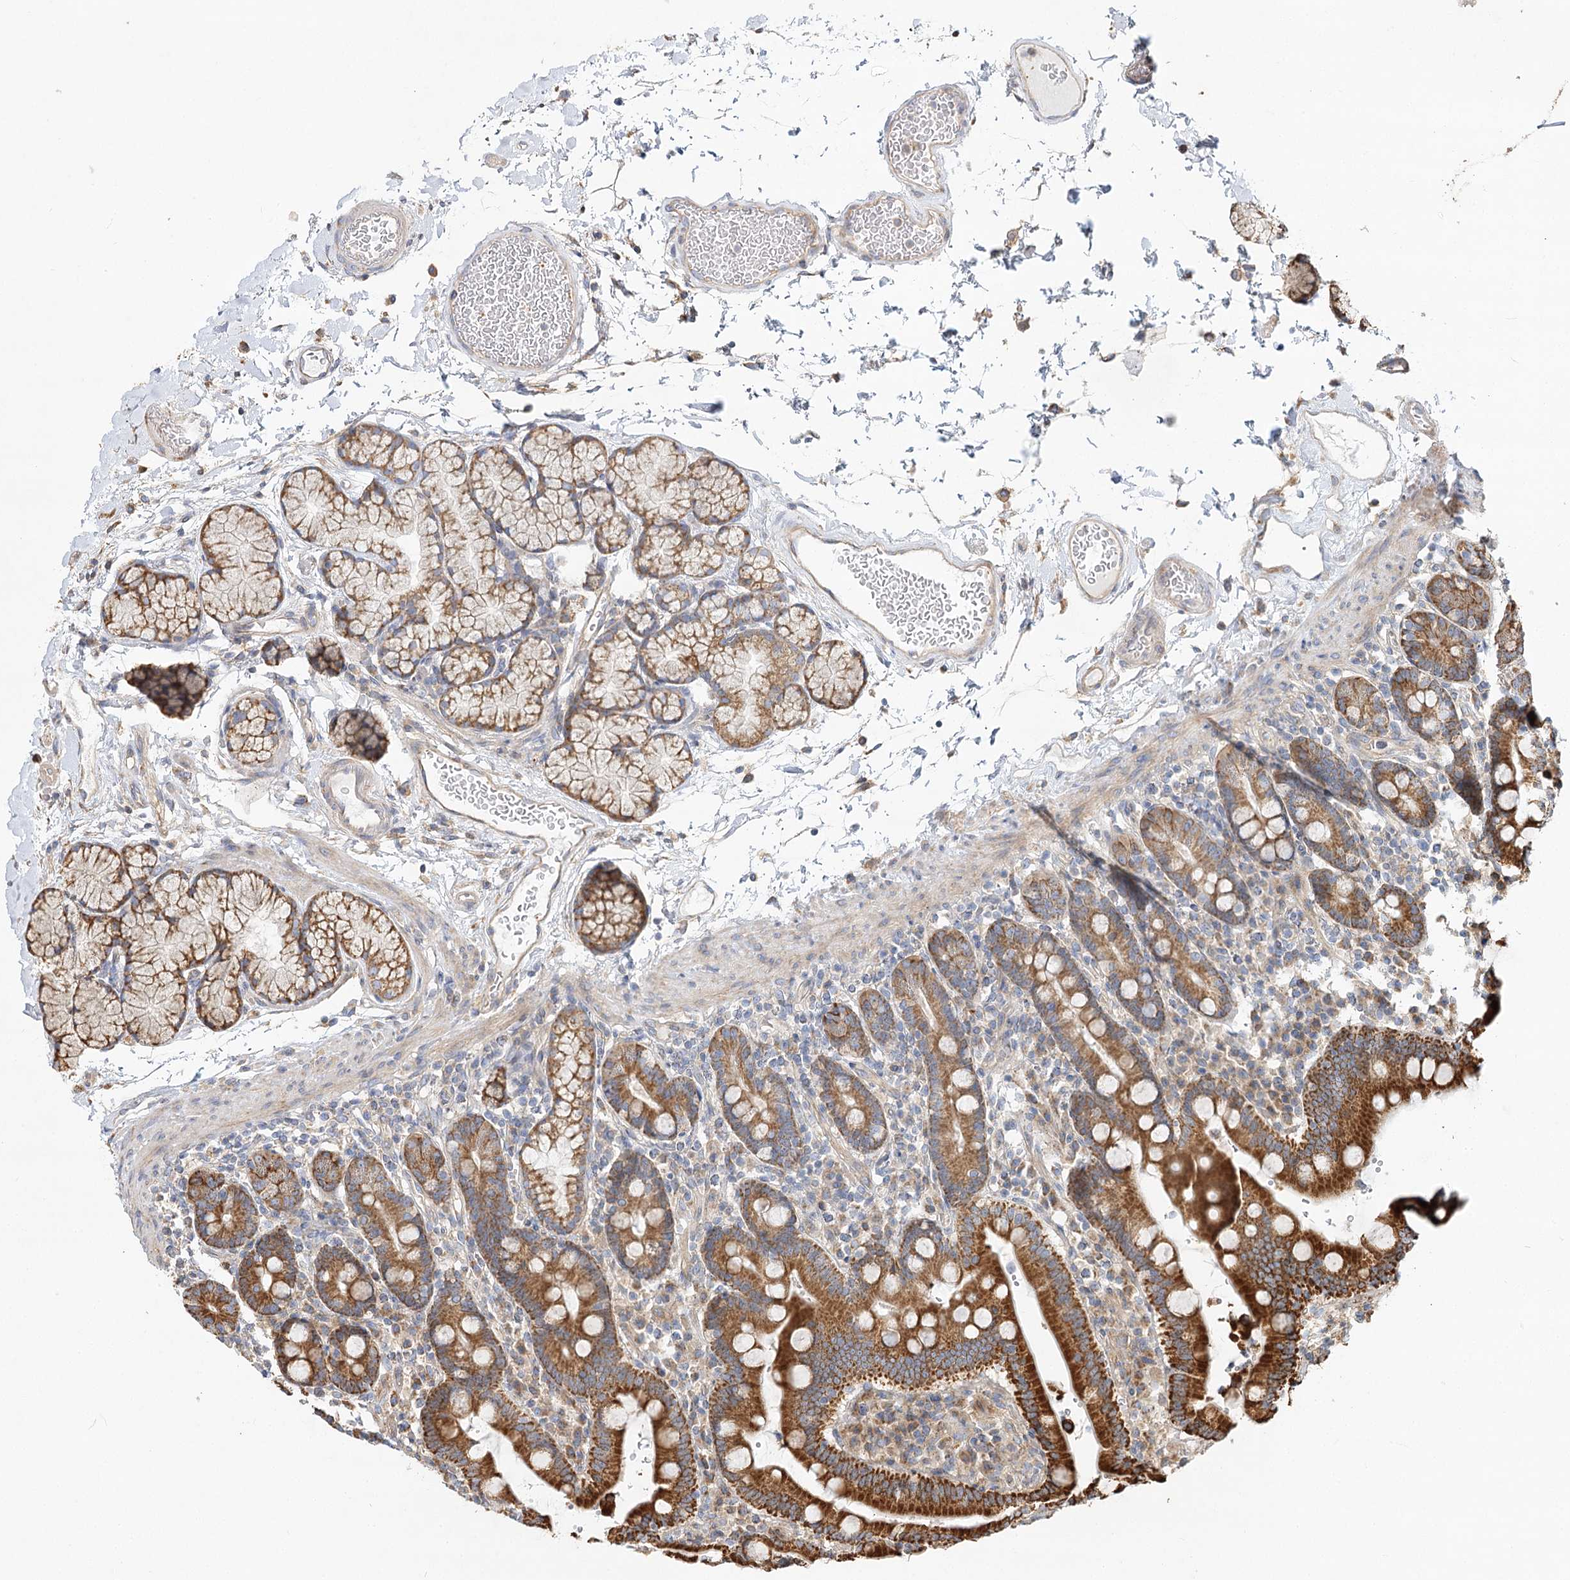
{"staining": {"intensity": "strong", "quantity": "25%-75%", "location": "cytoplasmic/membranous"}, "tissue": "duodenum", "cell_type": "Glandular cells", "image_type": "normal", "snomed": [{"axis": "morphology", "description": "Normal tissue, NOS"}, {"axis": "topography", "description": "Small intestine, NOS"}], "caption": "The histopathology image displays staining of normal duodenum, revealing strong cytoplasmic/membranous protein expression (brown color) within glandular cells.", "gene": "ZFYVE16", "patient": {"sex": "female", "age": 71}}